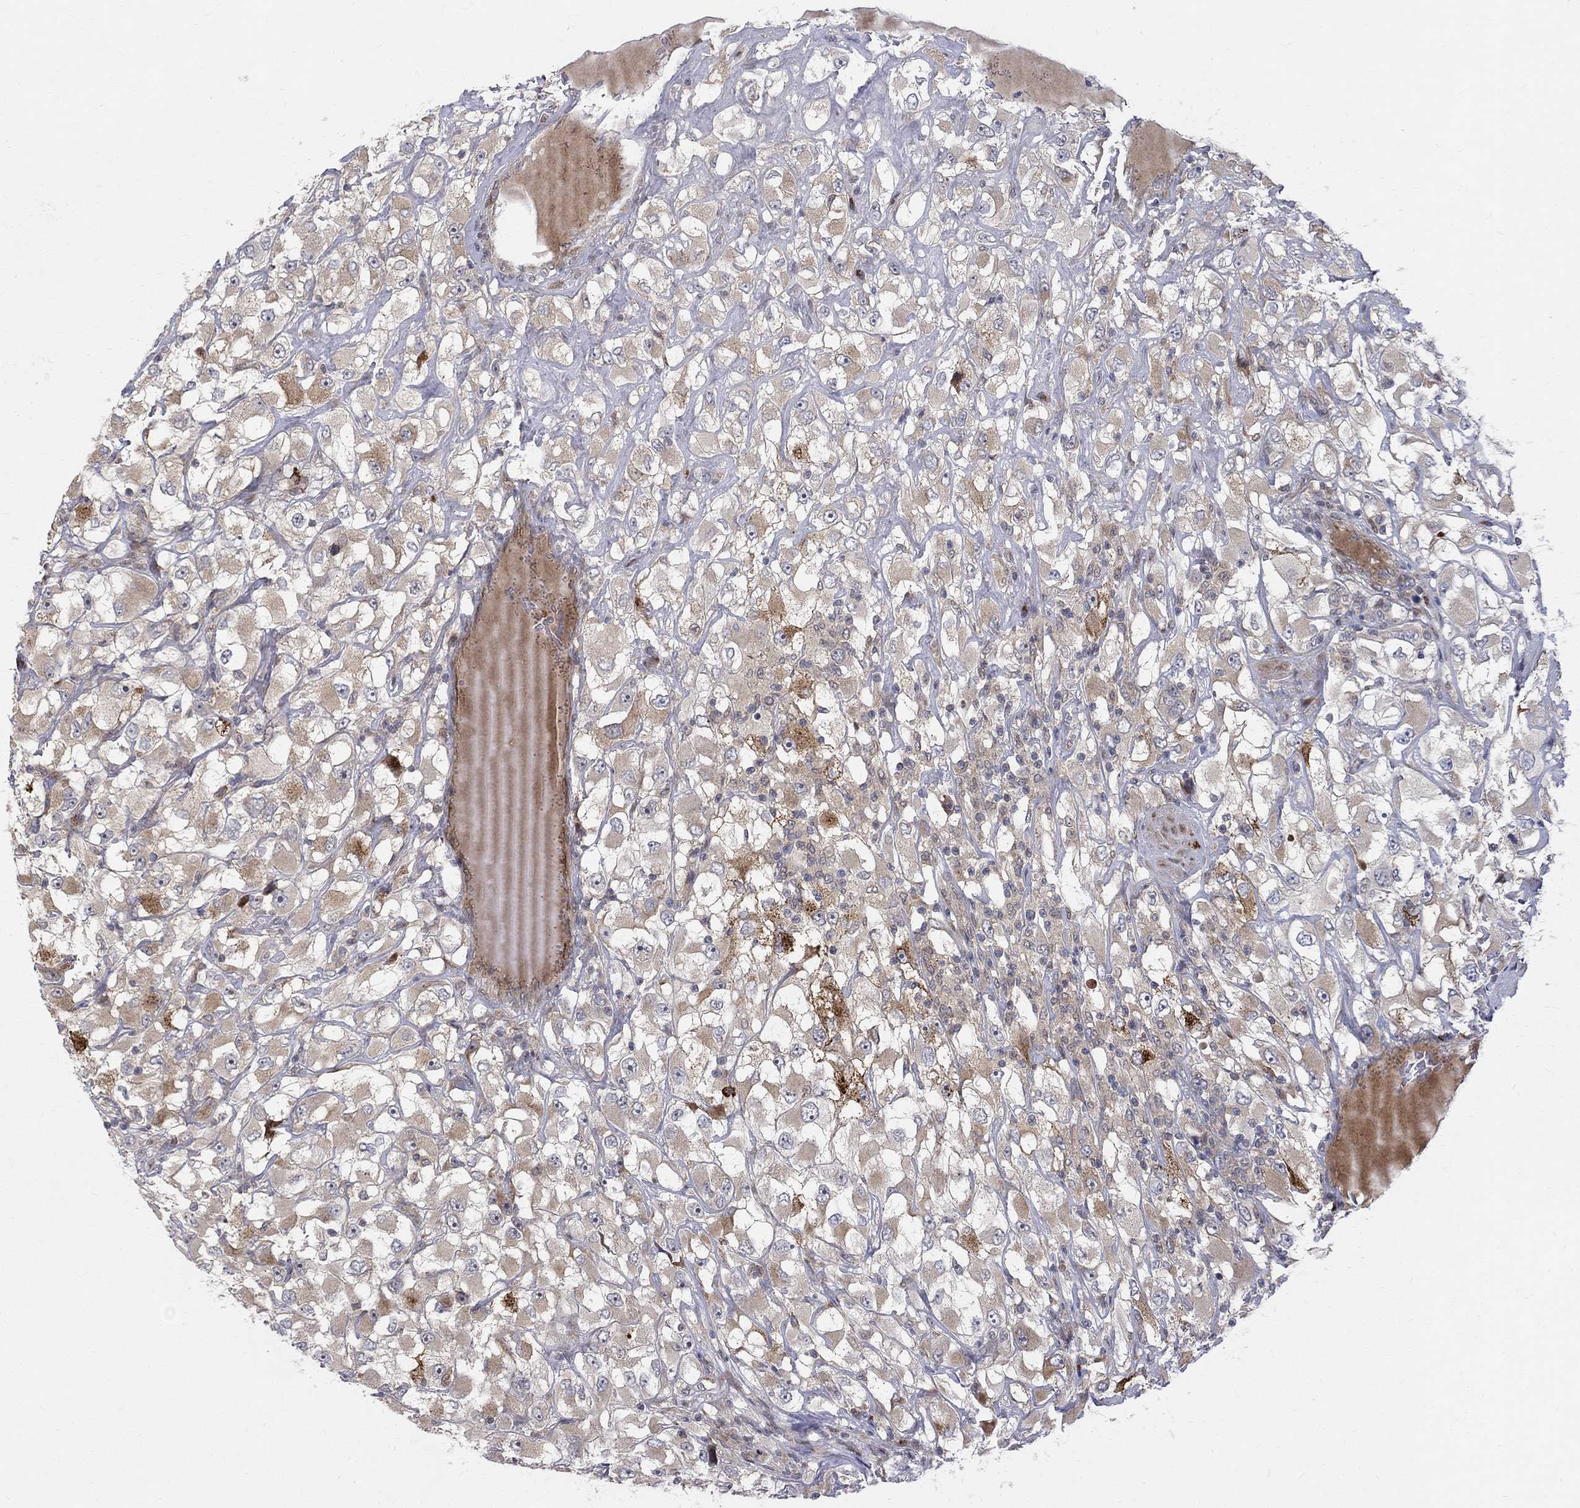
{"staining": {"intensity": "moderate", "quantity": "<25%", "location": "cytoplasmic/membranous"}, "tissue": "renal cancer", "cell_type": "Tumor cells", "image_type": "cancer", "snomed": [{"axis": "morphology", "description": "Adenocarcinoma, NOS"}, {"axis": "topography", "description": "Kidney"}], "caption": "Immunohistochemistry staining of renal adenocarcinoma, which shows low levels of moderate cytoplasmic/membranous staining in approximately <25% of tumor cells indicating moderate cytoplasmic/membranous protein staining. The staining was performed using DAB (3,3'-diaminobenzidine) (brown) for protein detection and nuclei were counterstained in hematoxylin (blue).", "gene": "WDR19", "patient": {"sex": "female", "age": 52}}